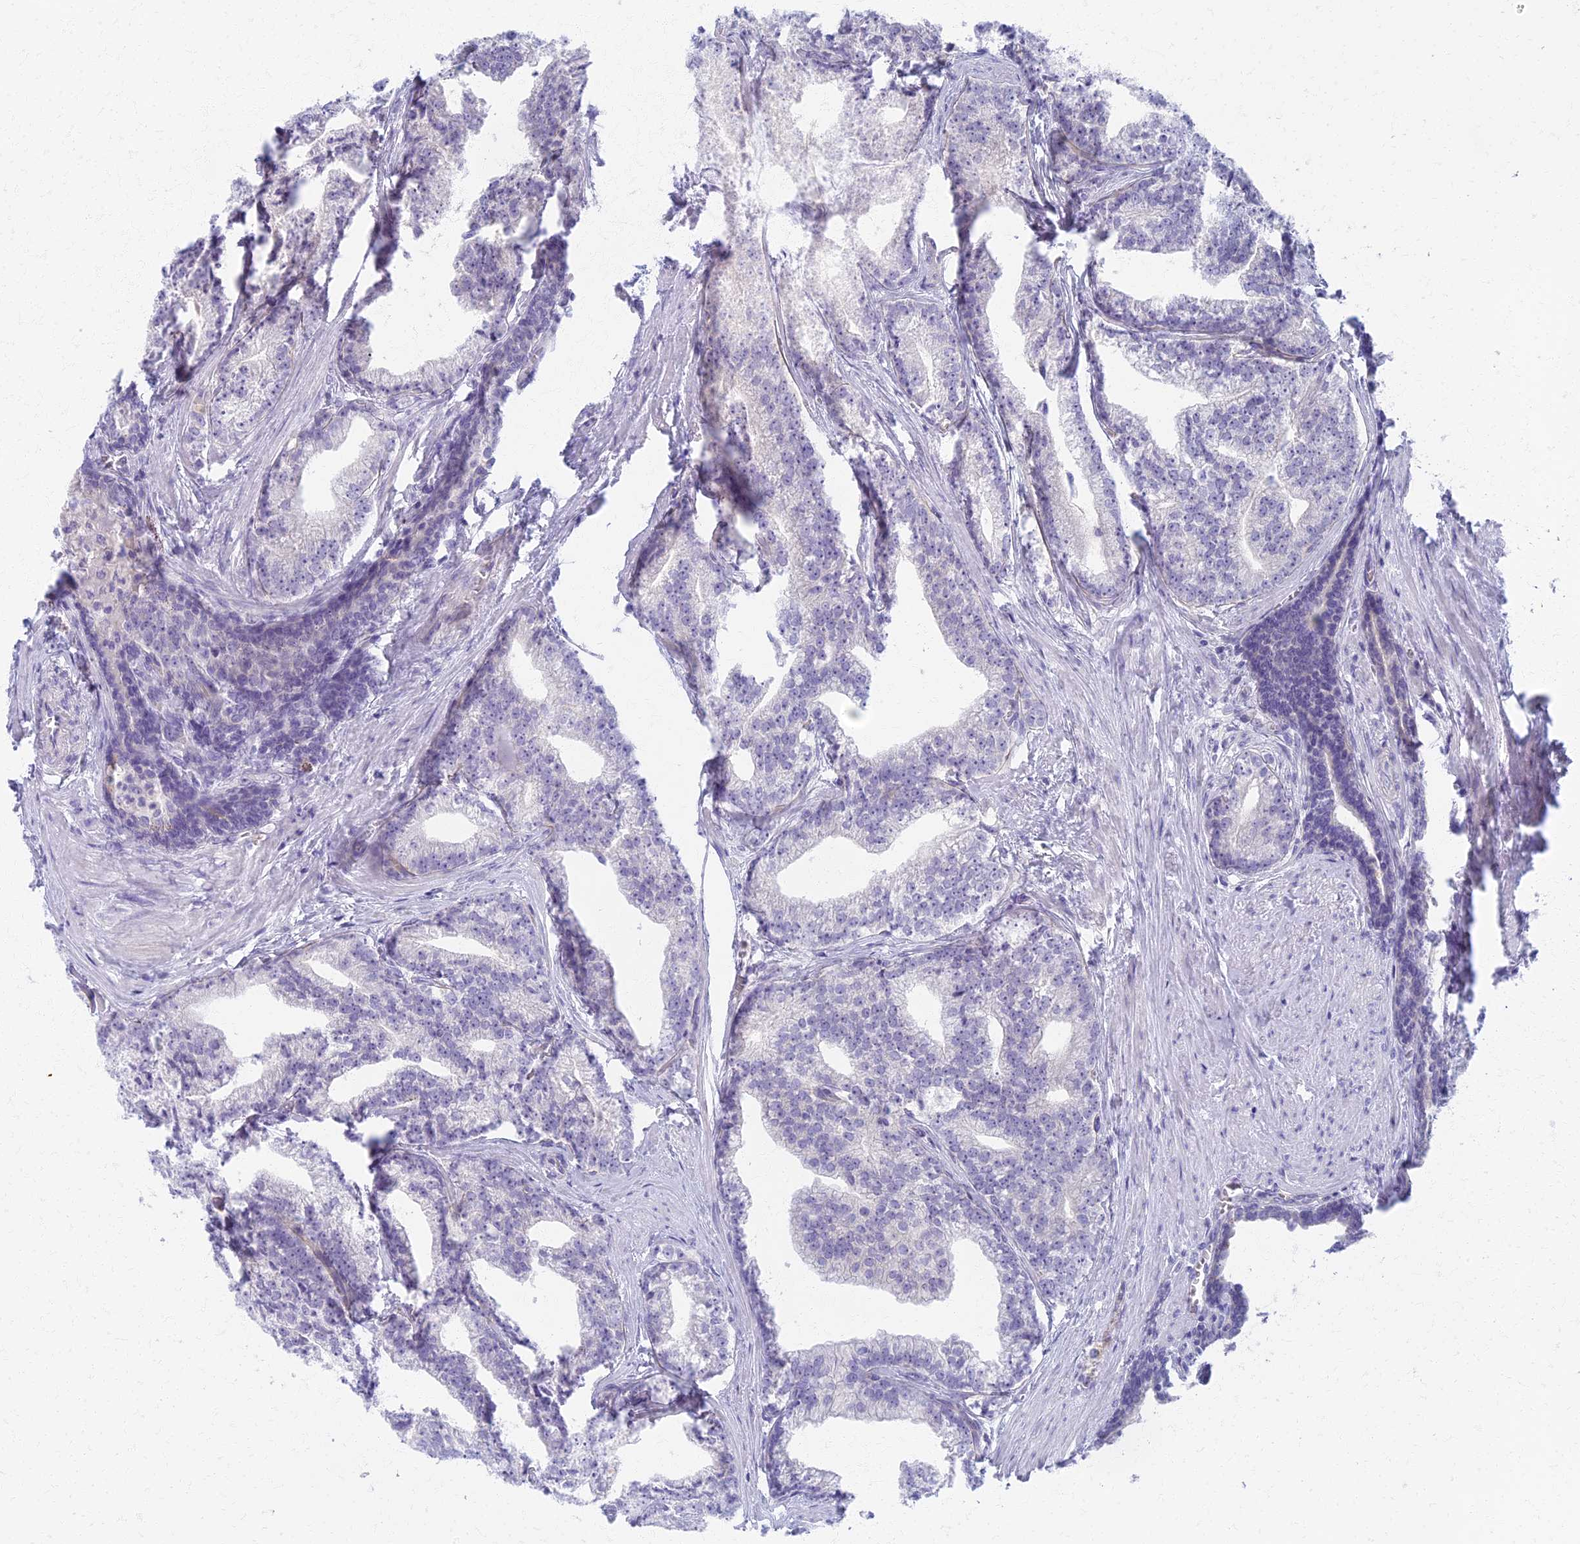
{"staining": {"intensity": "negative", "quantity": "none", "location": "none"}, "tissue": "prostate cancer", "cell_type": "Tumor cells", "image_type": "cancer", "snomed": [{"axis": "morphology", "description": "Adenocarcinoma, Low grade"}, {"axis": "topography", "description": "Prostate"}], "caption": "Image shows no protein staining in tumor cells of prostate cancer tissue.", "gene": "AP4E1", "patient": {"sex": "male", "age": 71}}